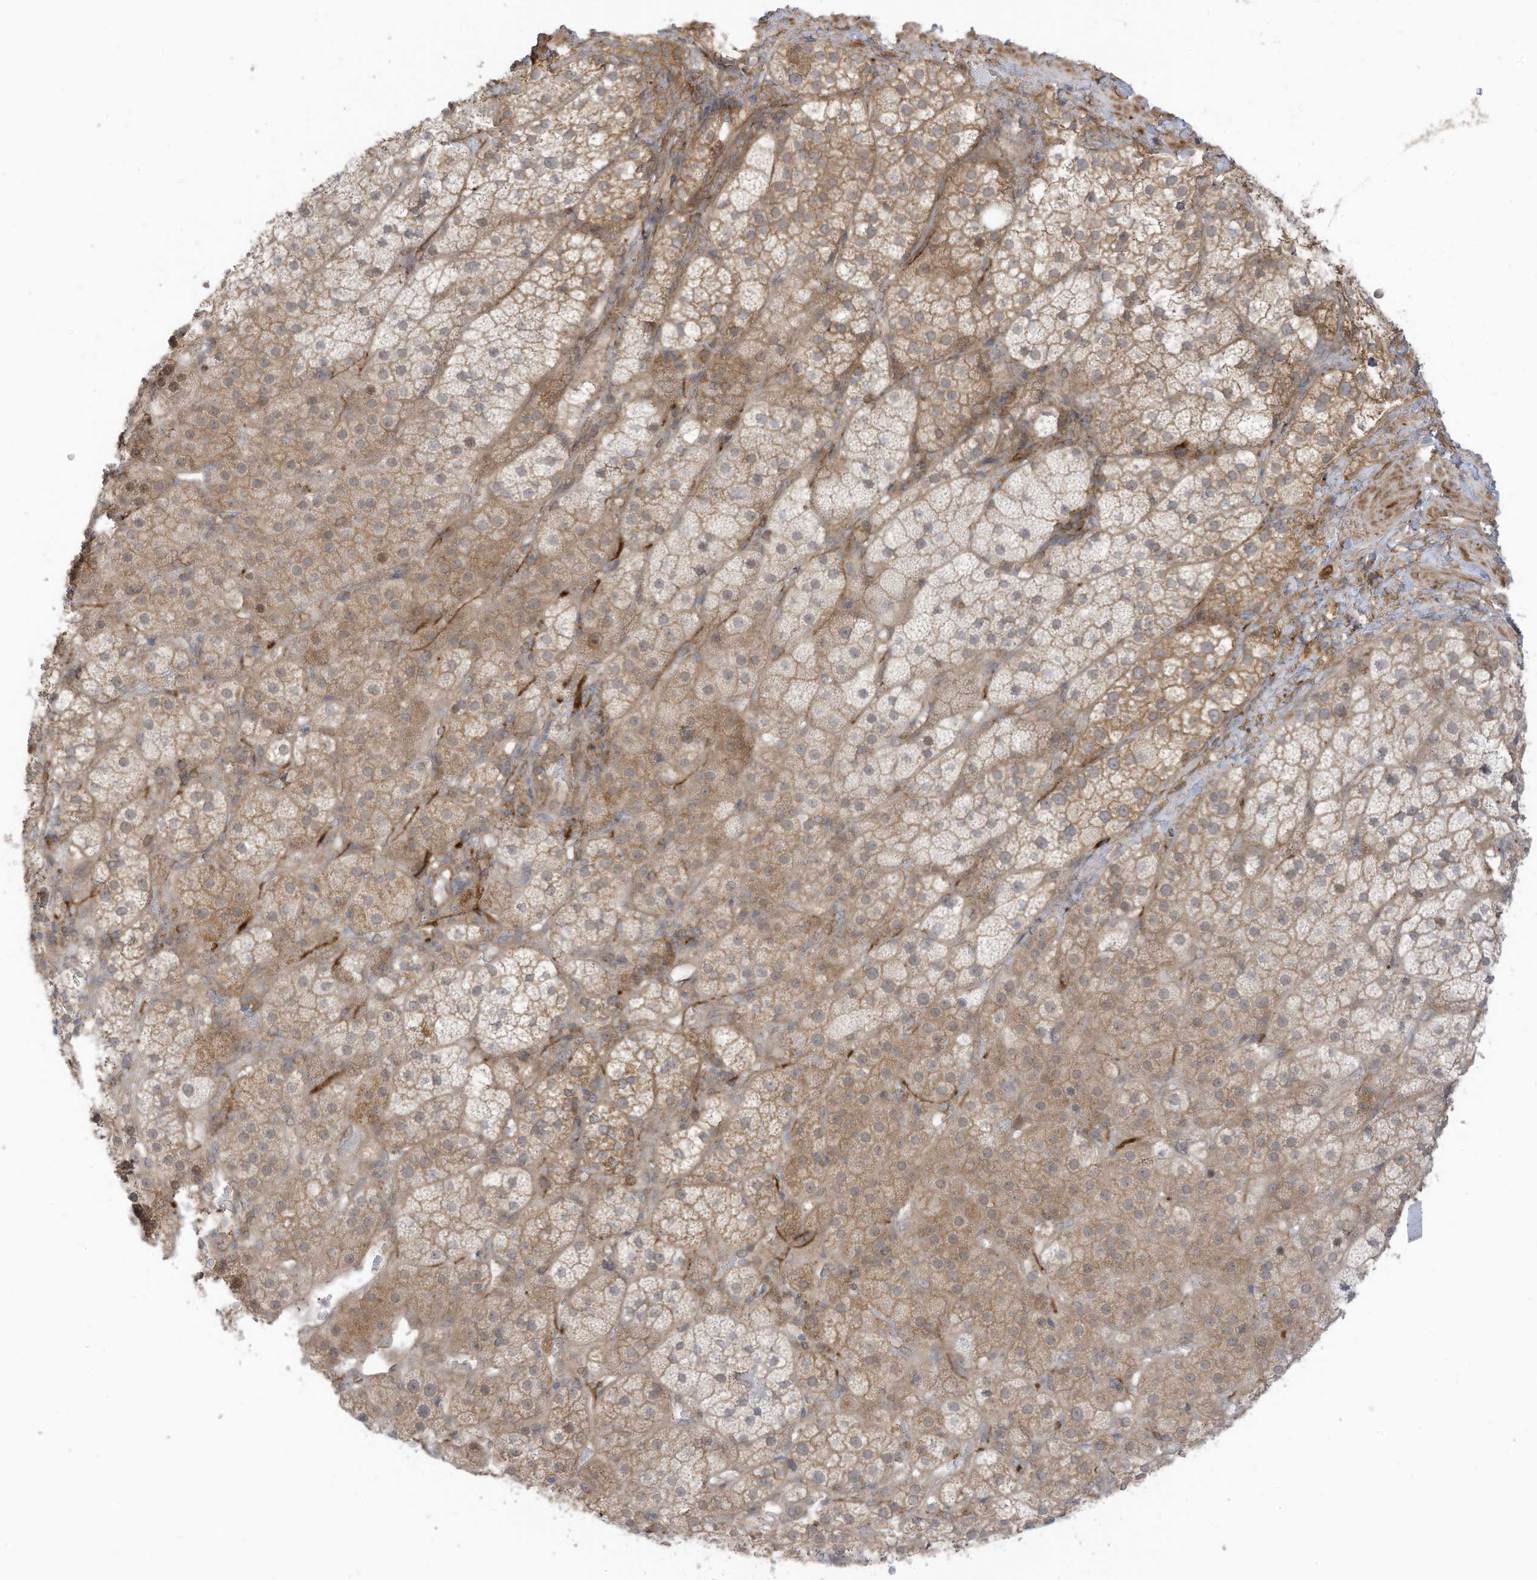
{"staining": {"intensity": "moderate", "quantity": "25%-75%", "location": "cytoplasmic/membranous"}, "tissue": "adrenal gland", "cell_type": "Glandular cells", "image_type": "normal", "snomed": [{"axis": "morphology", "description": "Normal tissue, NOS"}, {"axis": "topography", "description": "Adrenal gland"}], "caption": "Moderate cytoplasmic/membranous staining is identified in about 25%-75% of glandular cells in normal adrenal gland. (Brightfield microscopy of DAB IHC at high magnification).", "gene": "REPS1", "patient": {"sex": "male", "age": 57}}